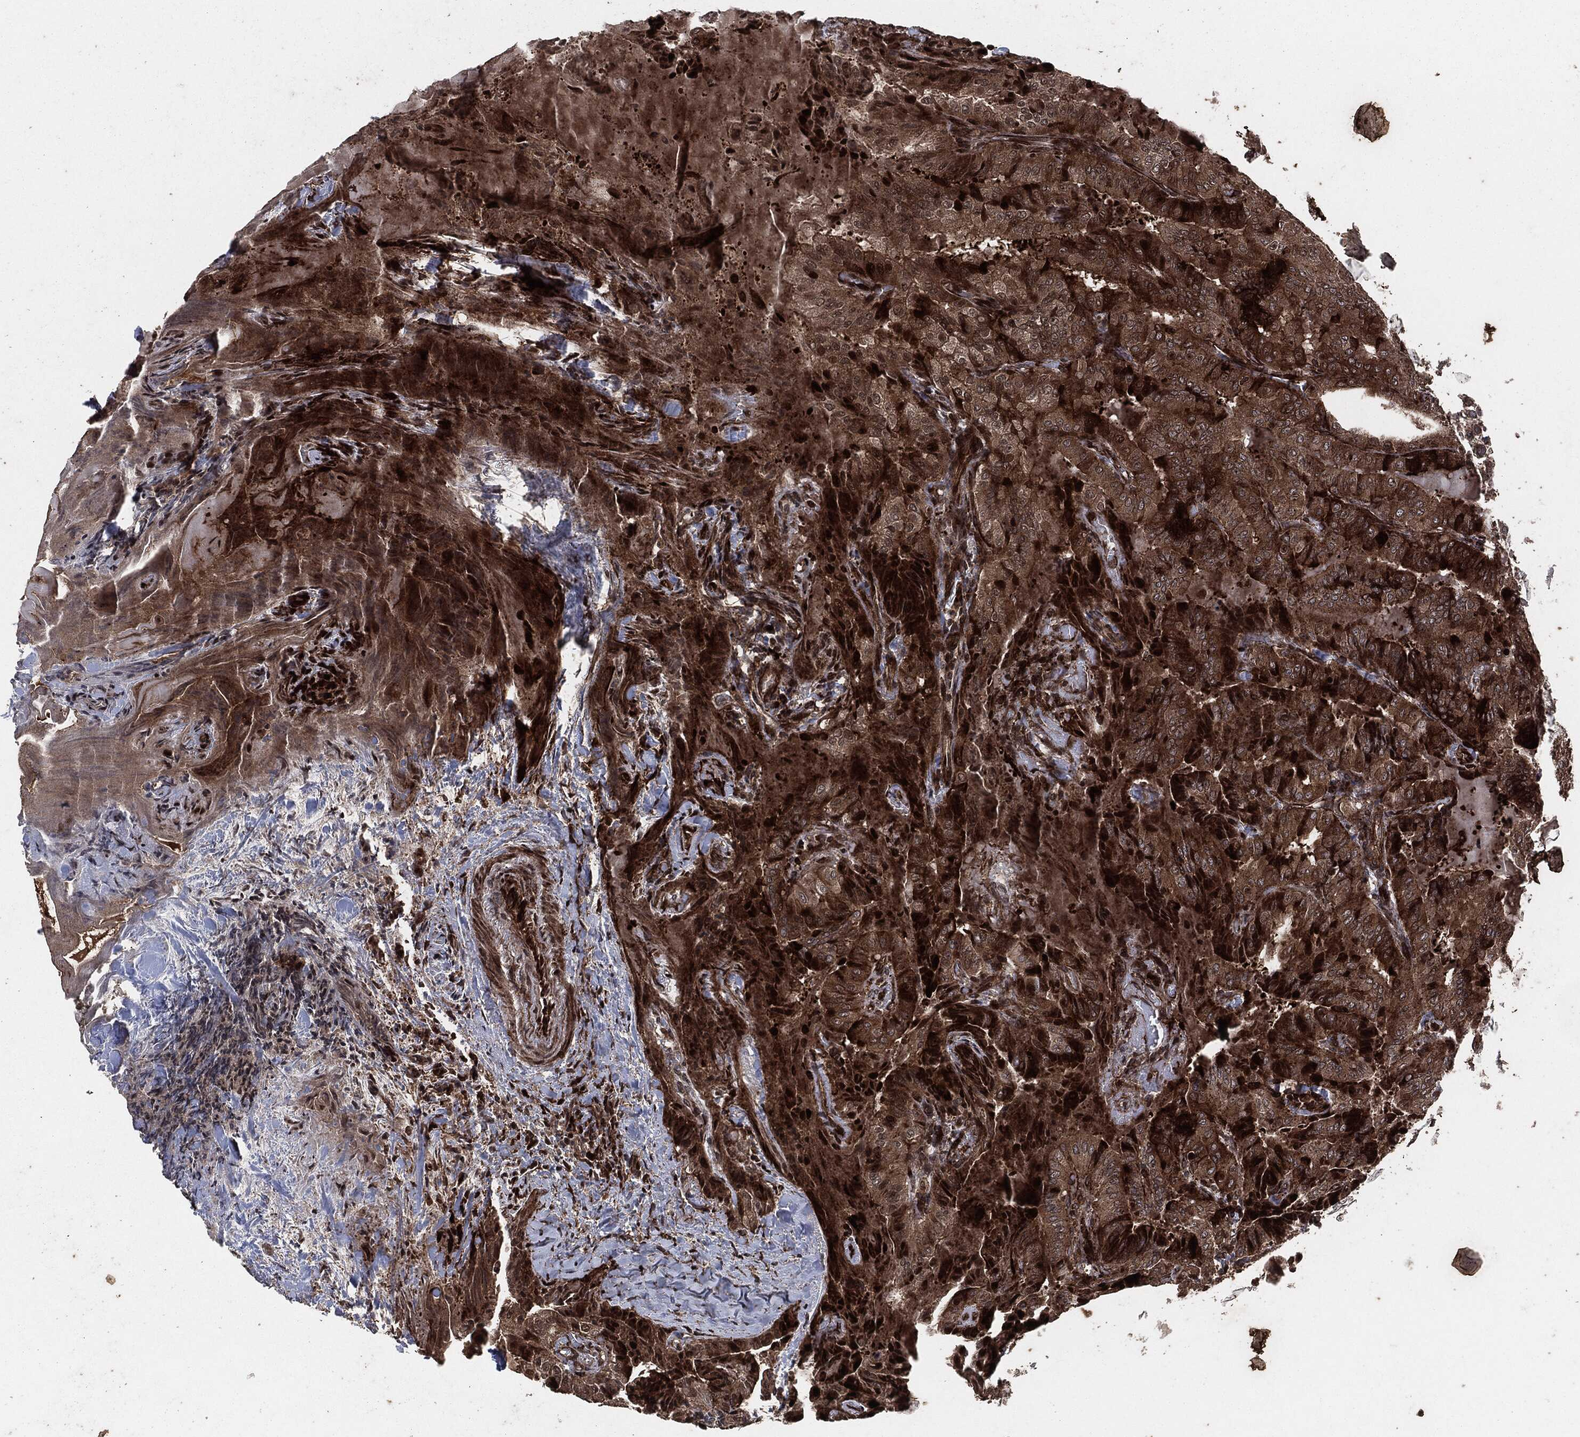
{"staining": {"intensity": "strong", "quantity": ">75%", "location": "cytoplasmic/membranous"}, "tissue": "thyroid cancer", "cell_type": "Tumor cells", "image_type": "cancer", "snomed": [{"axis": "morphology", "description": "Papillary adenocarcinoma, NOS"}, {"axis": "topography", "description": "Thyroid gland"}], "caption": "A brown stain labels strong cytoplasmic/membranous staining of a protein in thyroid cancer tumor cells.", "gene": "IFIT1", "patient": {"sex": "female", "age": 68}}